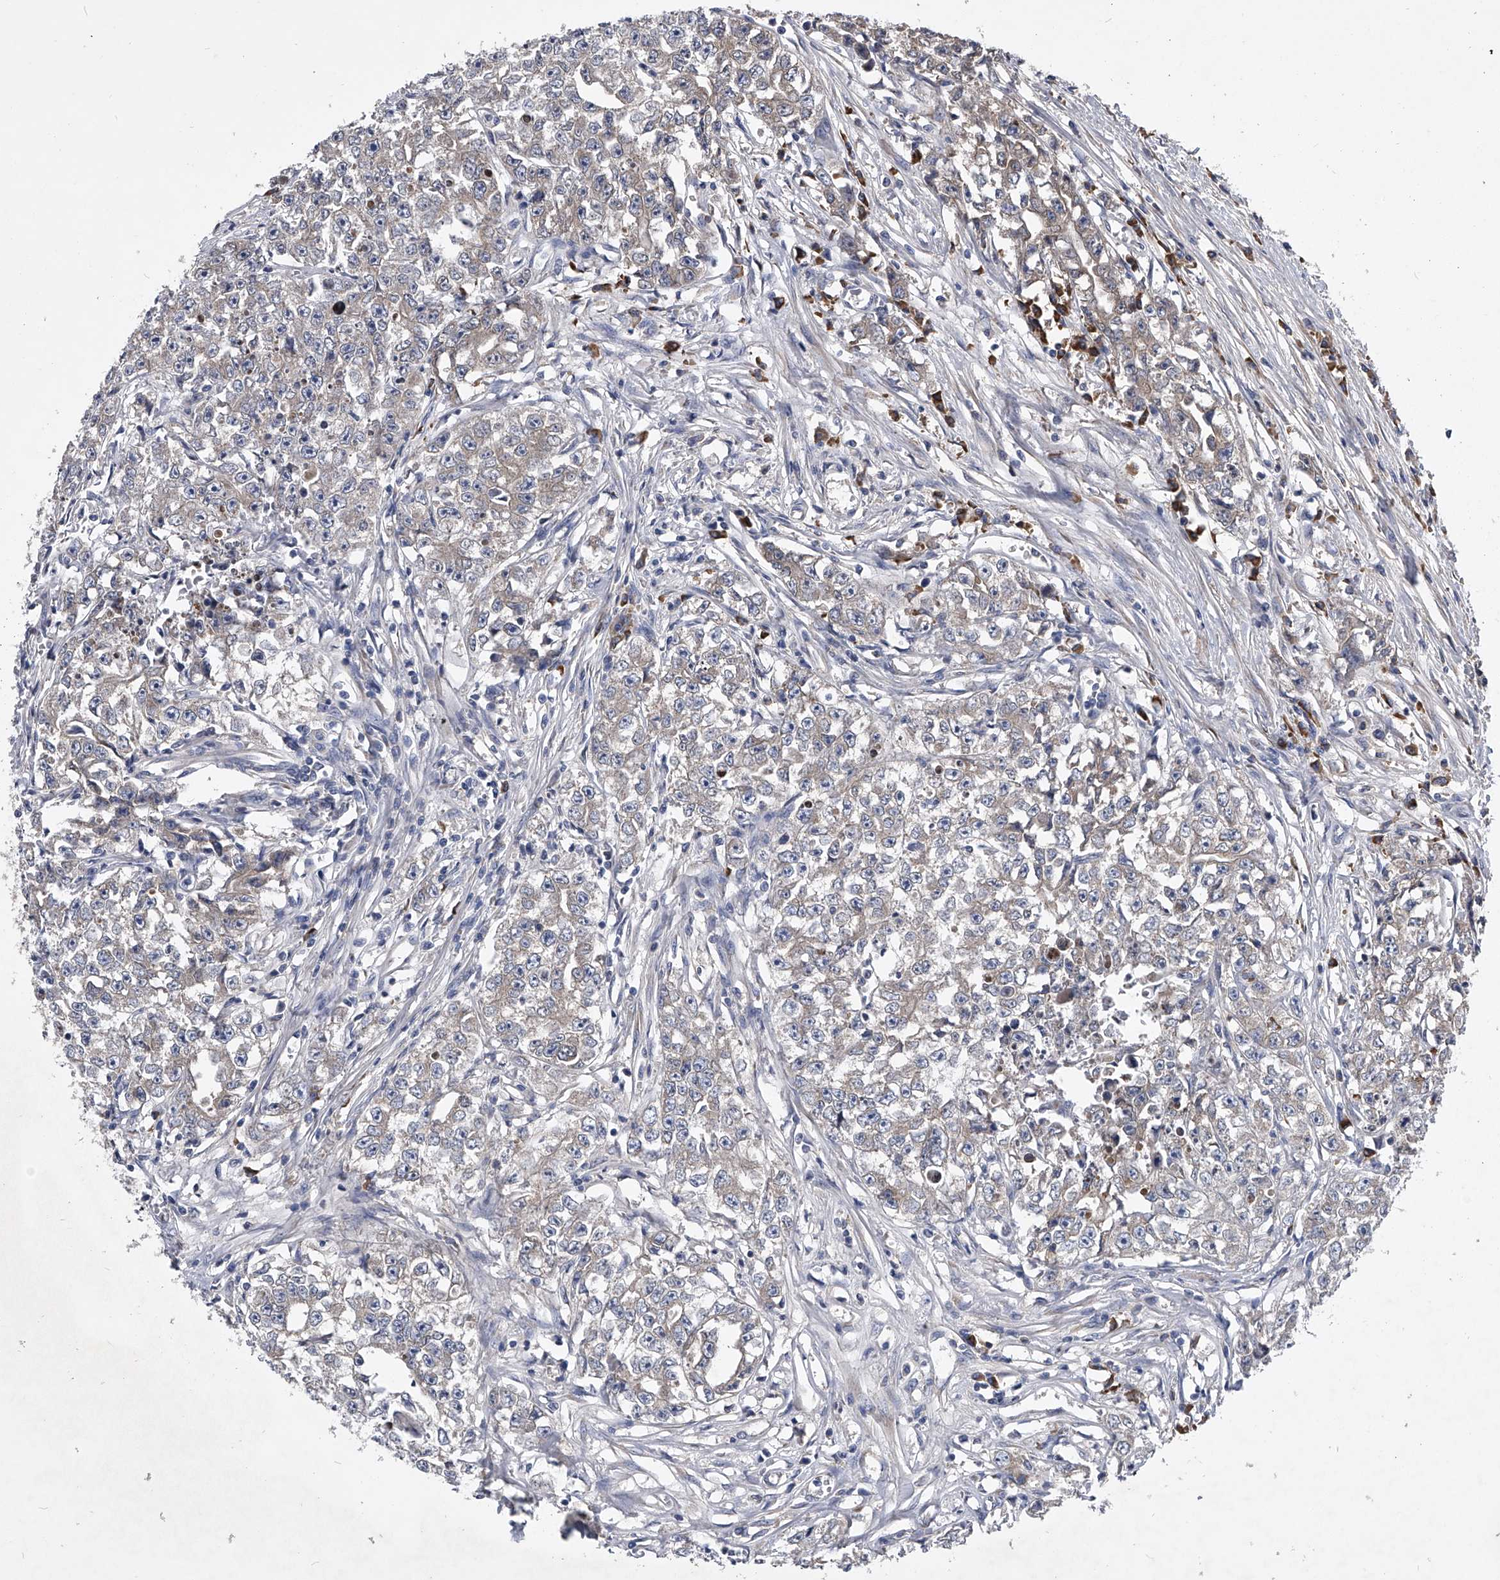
{"staining": {"intensity": "negative", "quantity": "none", "location": "none"}, "tissue": "testis cancer", "cell_type": "Tumor cells", "image_type": "cancer", "snomed": [{"axis": "morphology", "description": "Seminoma, NOS"}, {"axis": "morphology", "description": "Carcinoma, Embryonal, NOS"}, {"axis": "topography", "description": "Testis"}], "caption": "Tumor cells show no significant protein expression in testis cancer (embryonal carcinoma). Brightfield microscopy of immunohistochemistry stained with DAB (3,3'-diaminobenzidine) (brown) and hematoxylin (blue), captured at high magnification.", "gene": "CCR4", "patient": {"sex": "male", "age": 43}}